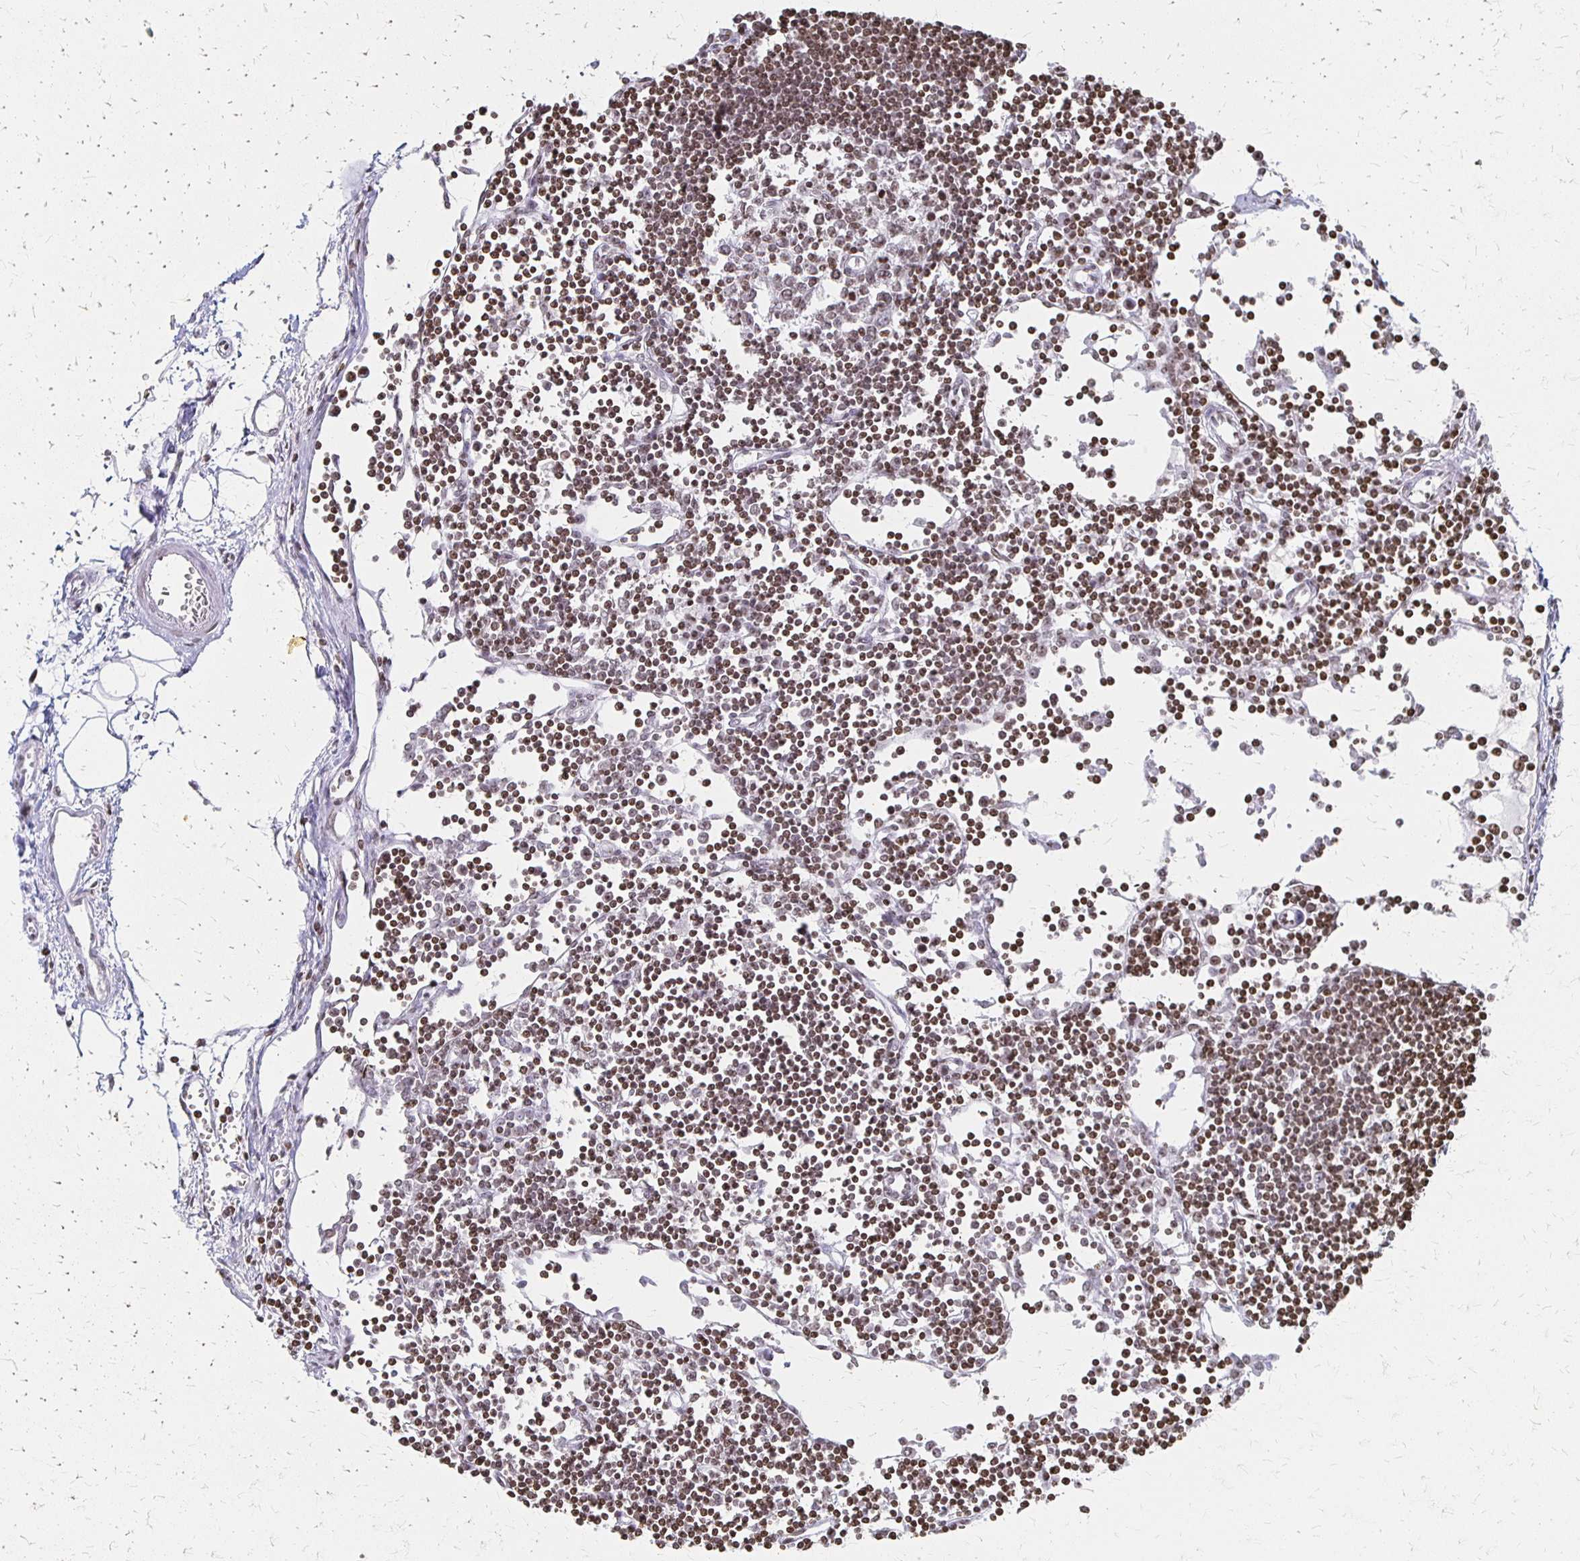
{"staining": {"intensity": "negative", "quantity": "none", "location": "none"}, "tissue": "lymph node", "cell_type": "Germinal center cells", "image_type": "normal", "snomed": [{"axis": "morphology", "description": "Normal tissue, NOS"}, {"axis": "topography", "description": "Lymph node"}], "caption": "Immunohistochemistry of benign lymph node exhibits no expression in germinal center cells. Nuclei are stained in blue.", "gene": "ZNF280C", "patient": {"sex": "female", "age": 65}}